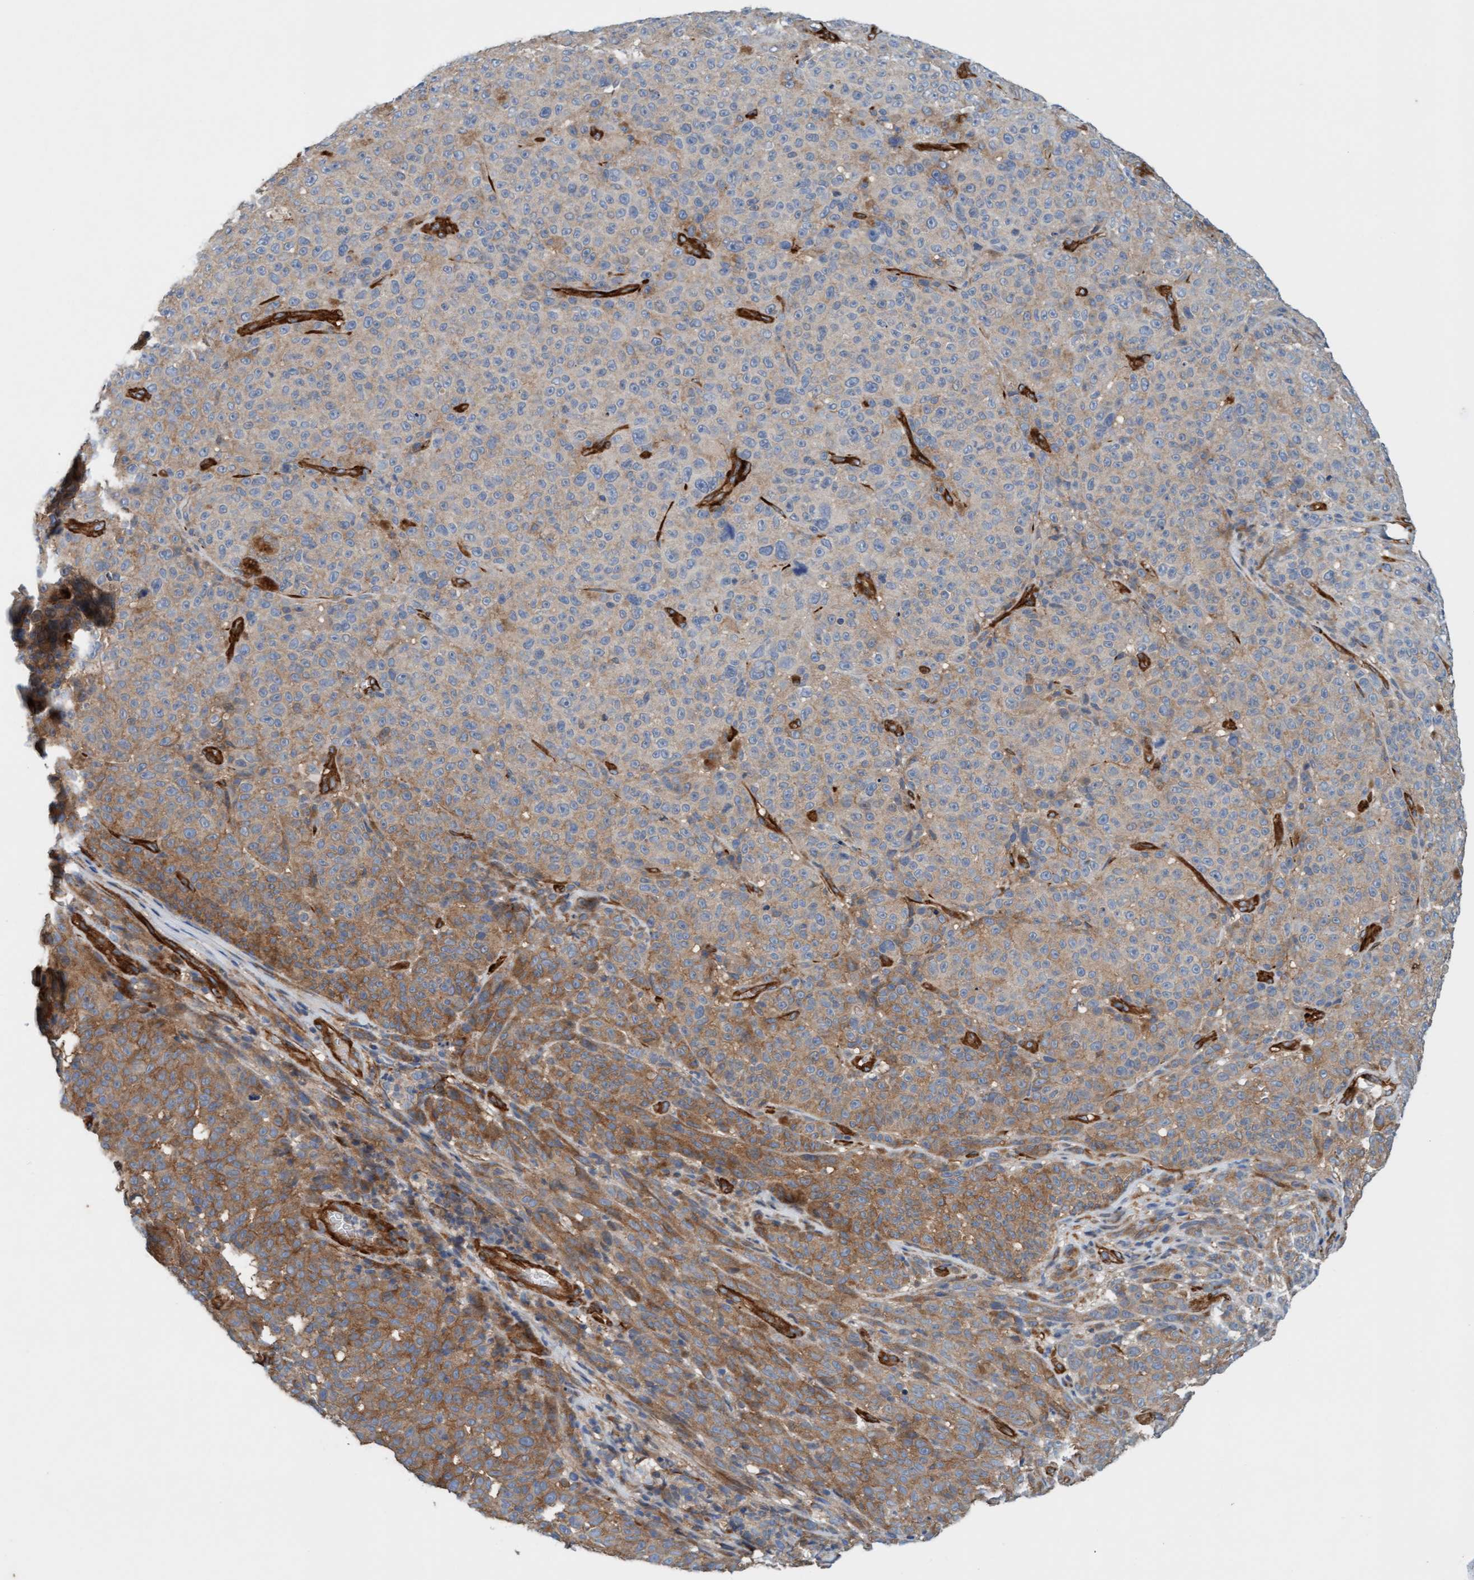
{"staining": {"intensity": "moderate", "quantity": "25%-75%", "location": "cytoplasmic/membranous"}, "tissue": "melanoma", "cell_type": "Tumor cells", "image_type": "cancer", "snomed": [{"axis": "morphology", "description": "Malignant melanoma, NOS"}, {"axis": "topography", "description": "Skin"}], "caption": "Melanoma stained with a protein marker displays moderate staining in tumor cells.", "gene": "FMNL3", "patient": {"sex": "female", "age": 82}}